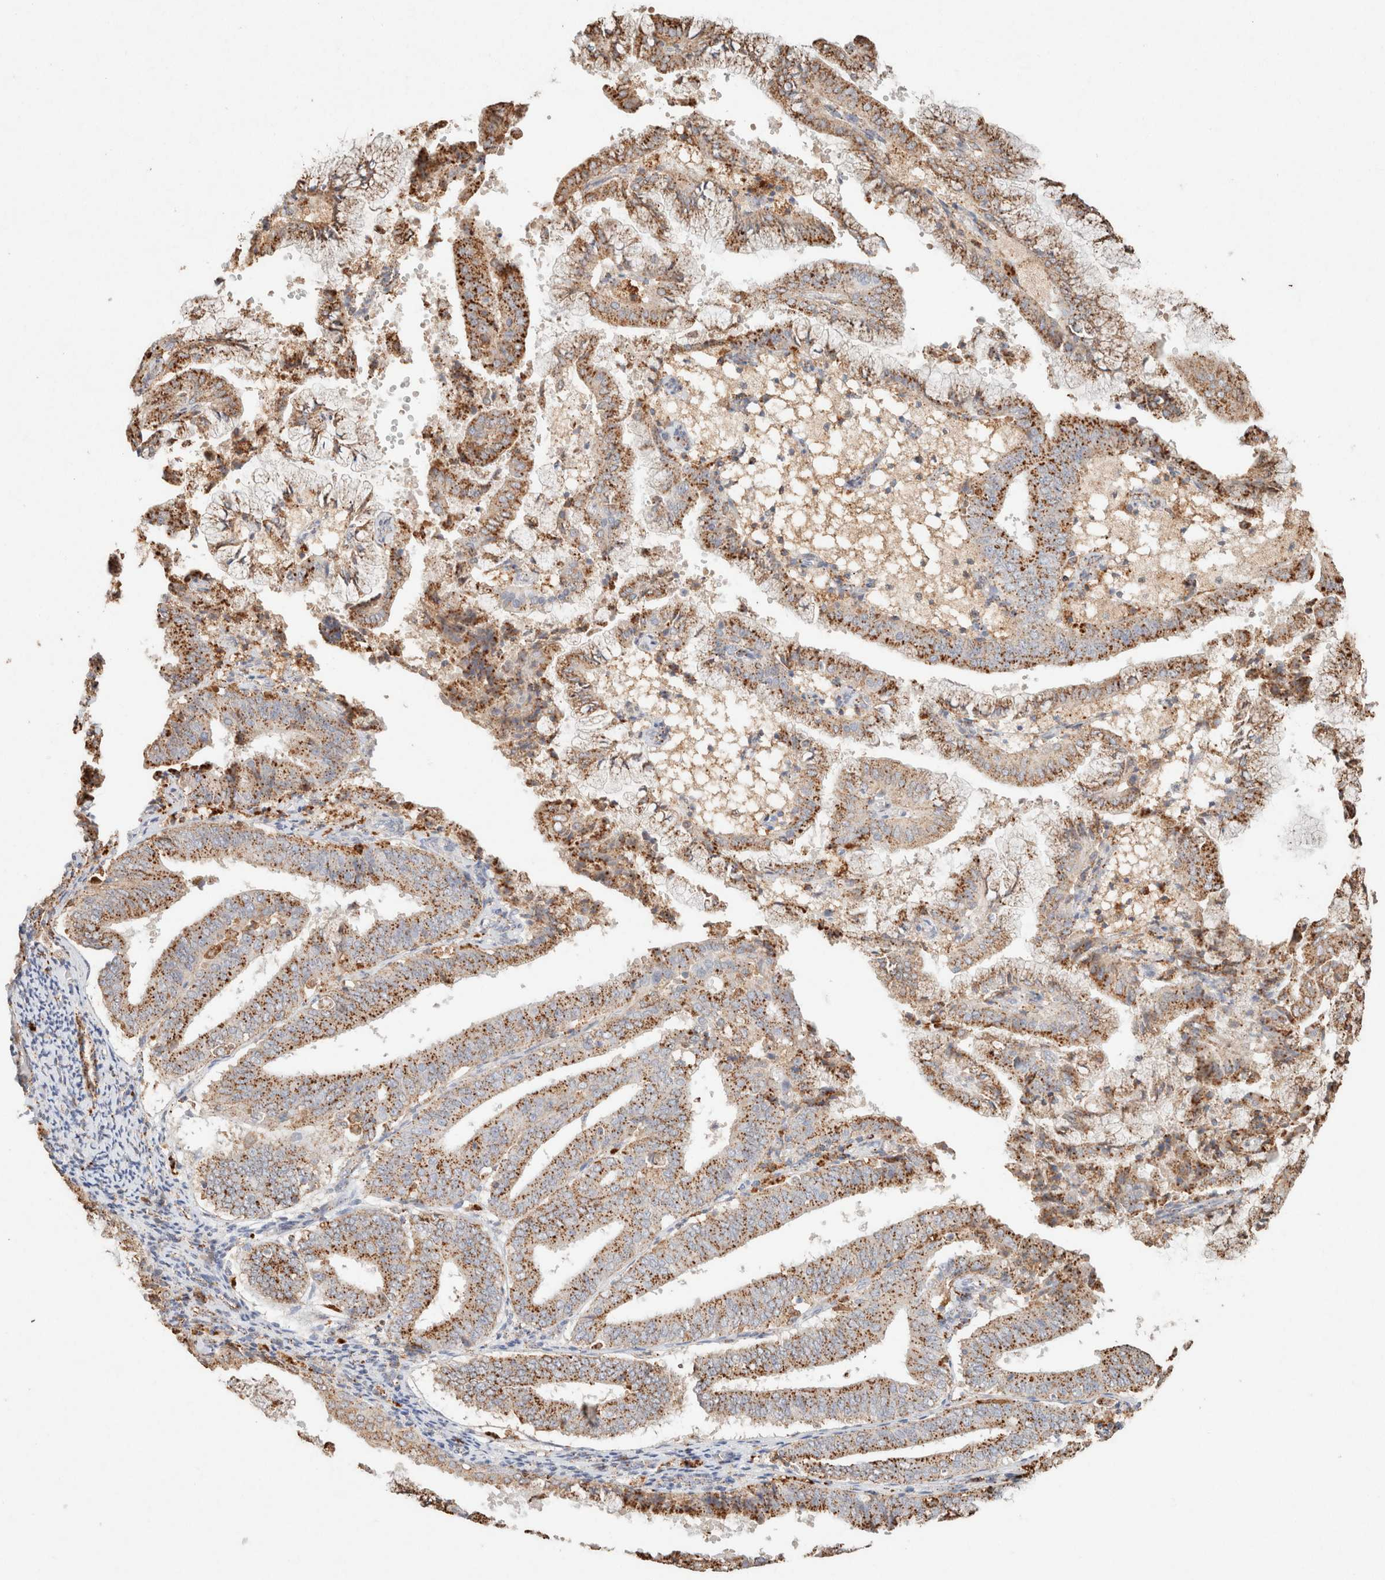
{"staining": {"intensity": "moderate", "quantity": ">75%", "location": "cytoplasmic/membranous"}, "tissue": "endometrial cancer", "cell_type": "Tumor cells", "image_type": "cancer", "snomed": [{"axis": "morphology", "description": "Adenocarcinoma, NOS"}, {"axis": "topography", "description": "Endometrium"}], "caption": "IHC (DAB (3,3'-diaminobenzidine)) staining of human endometrial cancer (adenocarcinoma) exhibits moderate cytoplasmic/membranous protein expression in about >75% of tumor cells.", "gene": "CTSC", "patient": {"sex": "female", "age": 63}}